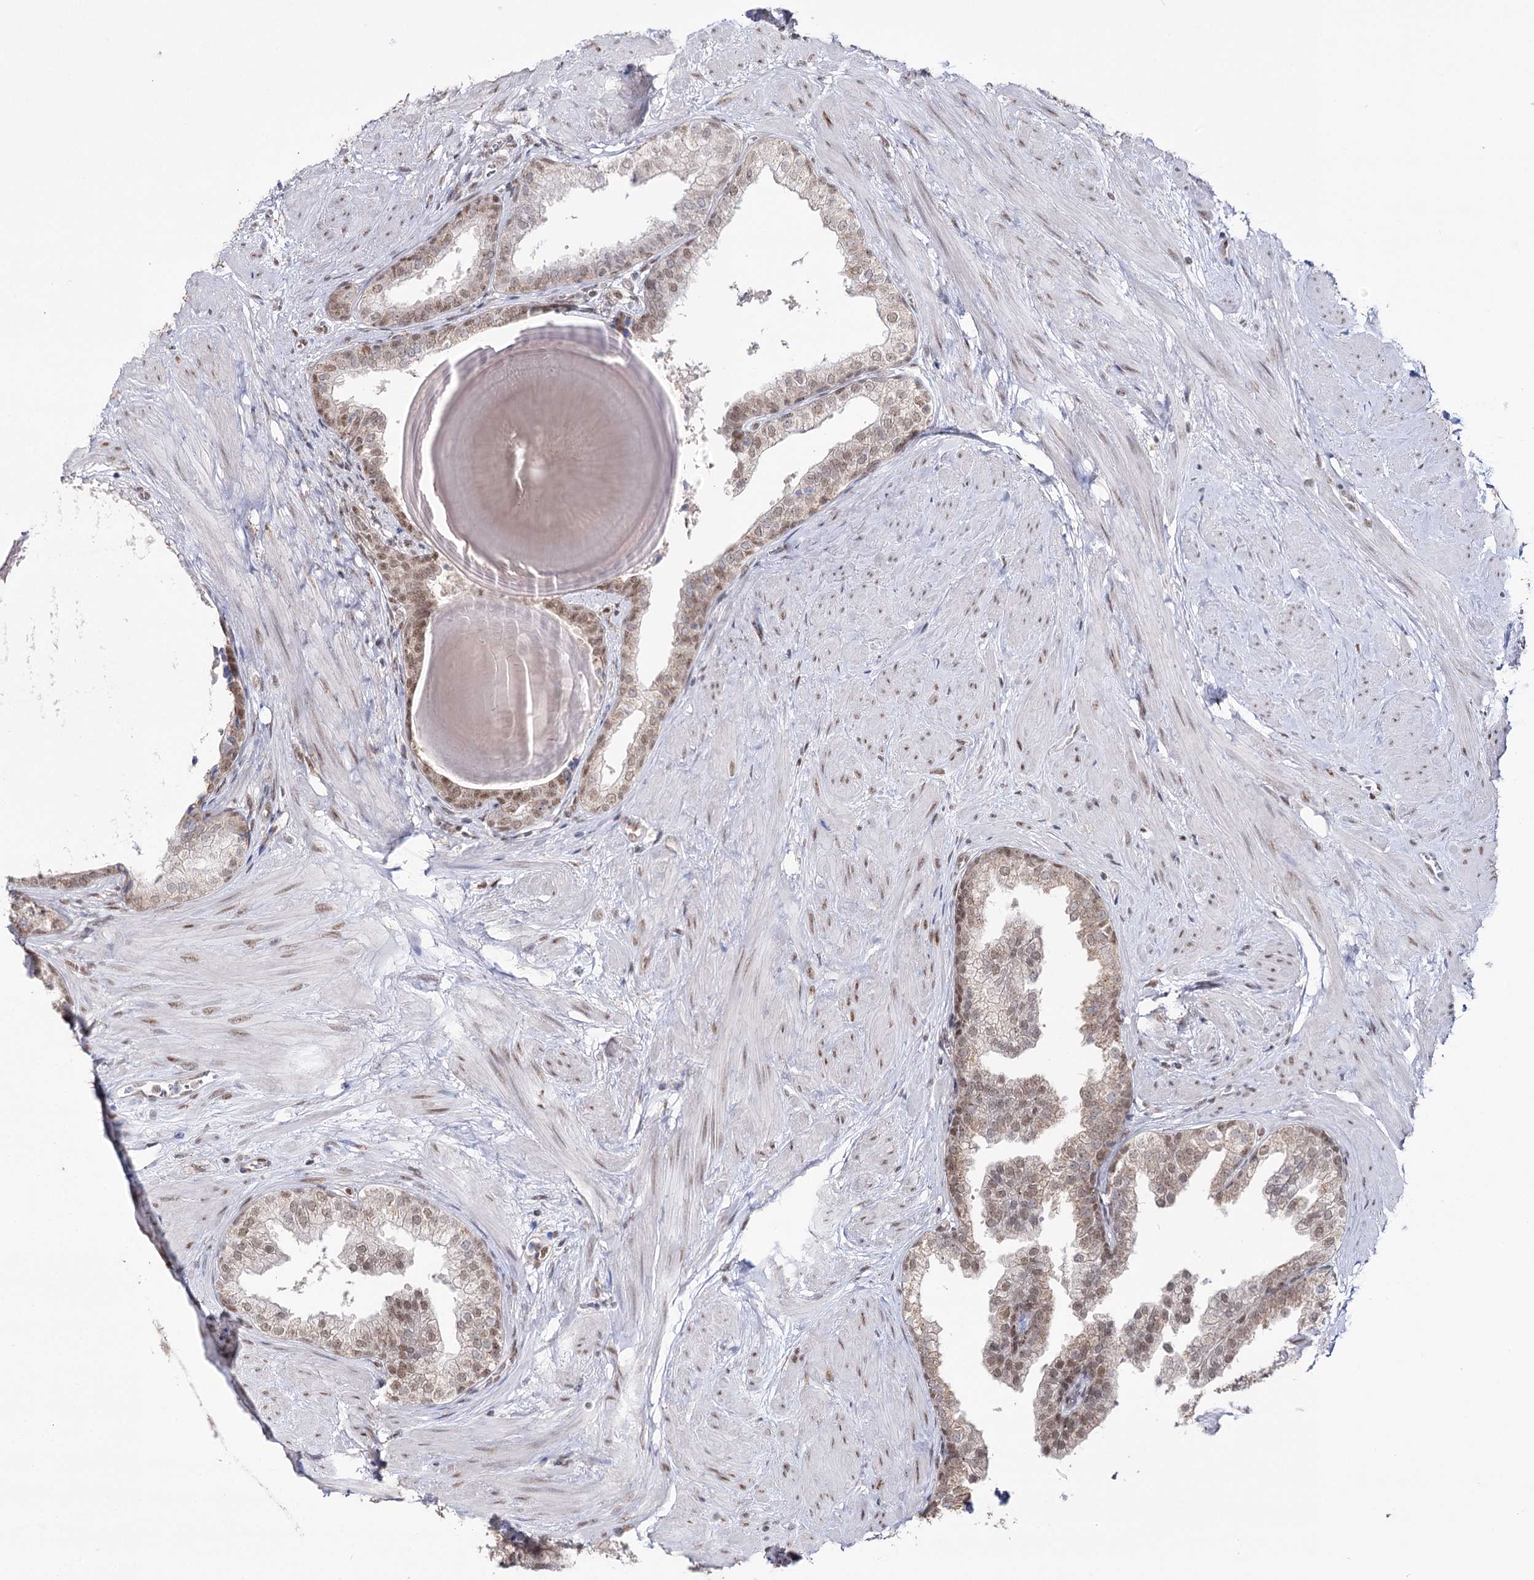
{"staining": {"intensity": "moderate", "quantity": "25%-75%", "location": "nuclear"}, "tissue": "prostate", "cell_type": "Glandular cells", "image_type": "normal", "snomed": [{"axis": "morphology", "description": "Normal tissue, NOS"}, {"axis": "topography", "description": "Prostate"}], "caption": "A high-resolution micrograph shows IHC staining of unremarkable prostate, which displays moderate nuclear staining in approximately 25%-75% of glandular cells. The protein of interest is shown in brown color, while the nuclei are stained blue.", "gene": "VGLL4", "patient": {"sex": "male", "age": 48}}